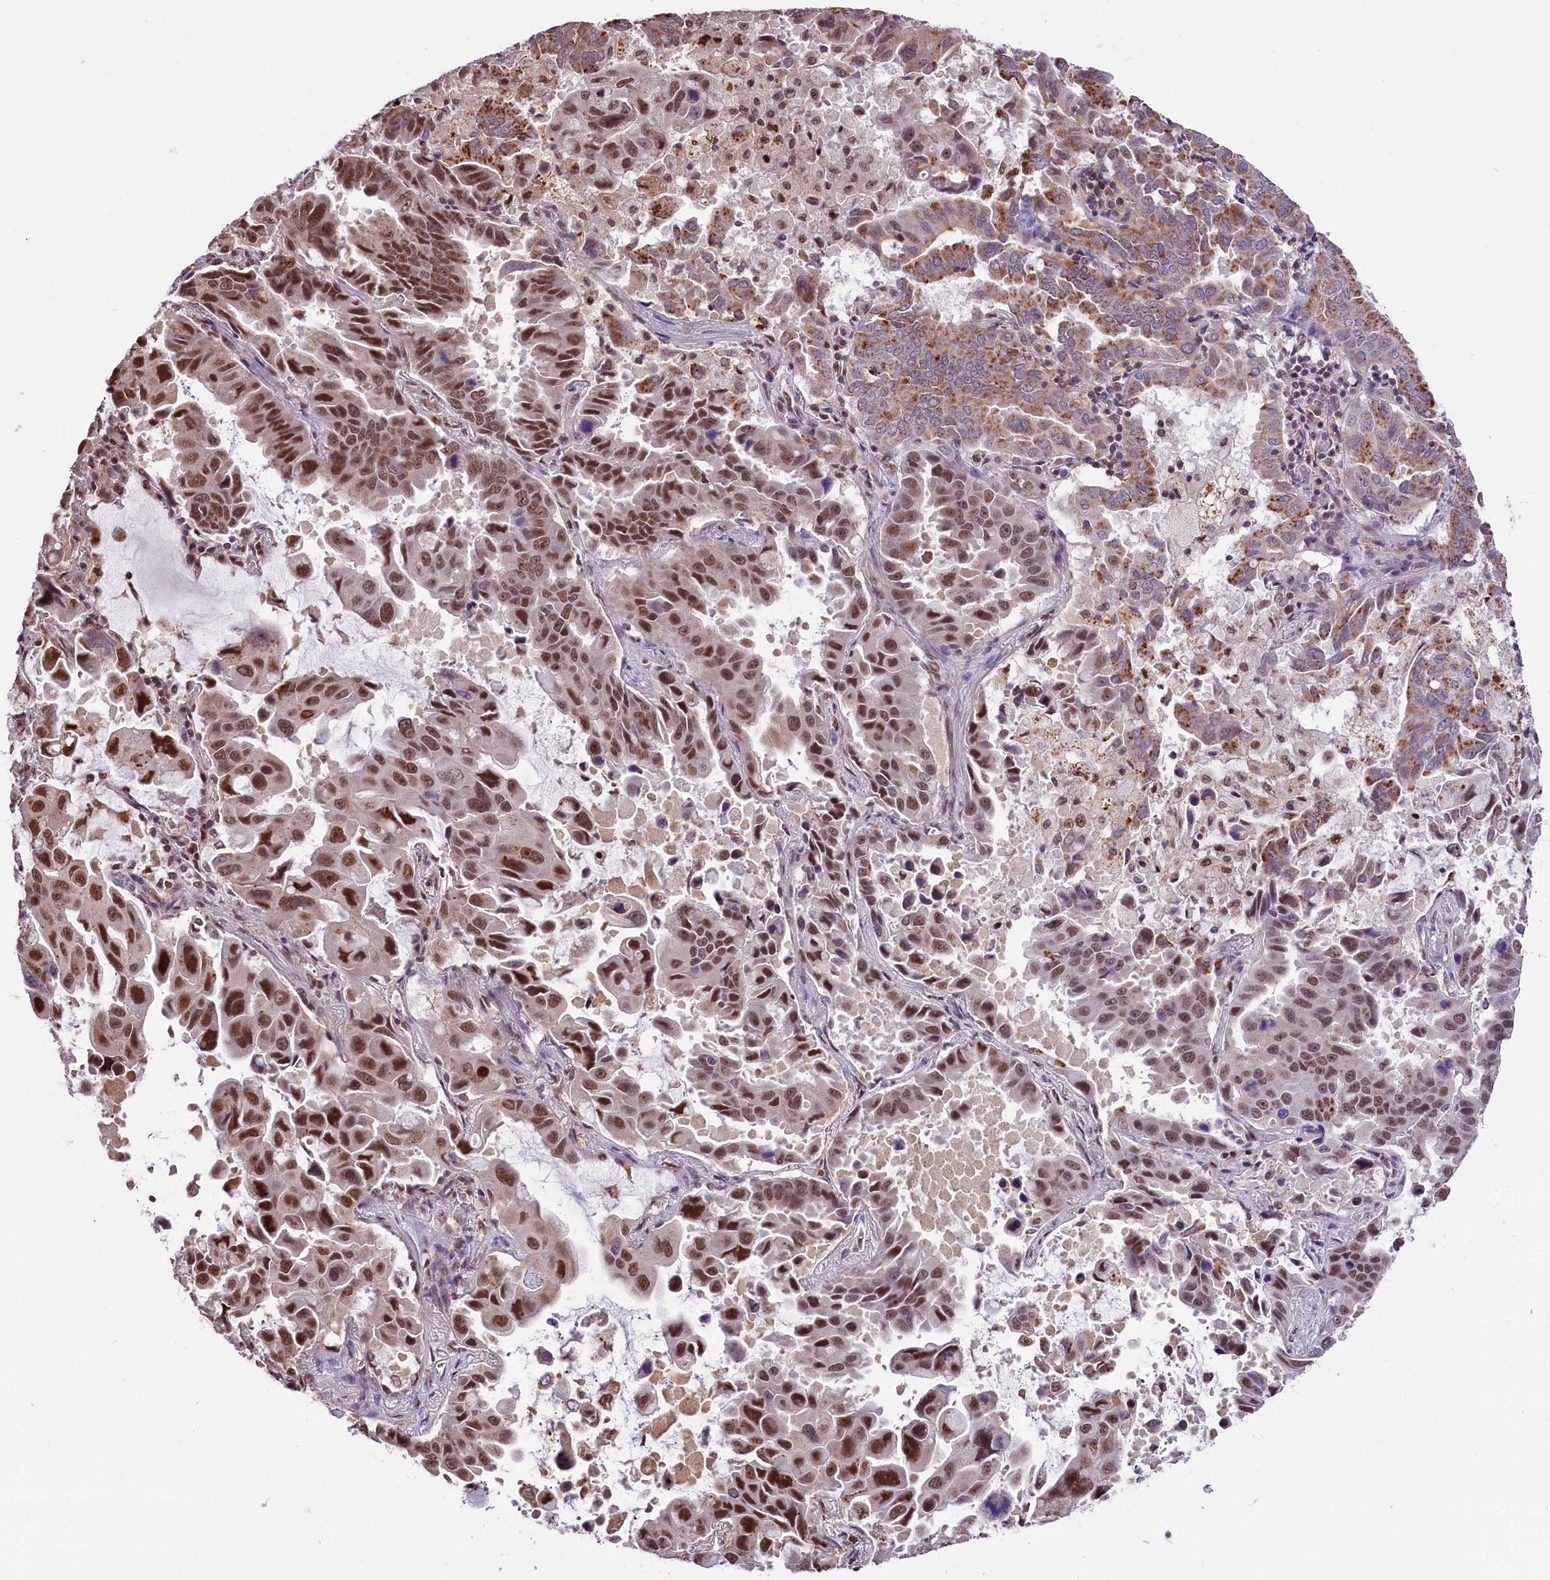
{"staining": {"intensity": "moderate", "quantity": ">75%", "location": "cytoplasmic/membranous,nuclear"}, "tissue": "lung cancer", "cell_type": "Tumor cells", "image_type": "cancer", "snomed": [{"axis": "morphology", "description": "Adenocarcinoma, NOS"}, {"axis": "topography", "description": "Lung"}], "caption": "Human lung cancer (adenocarcinoma) stained with a protein marker exhibits moderate staining in tumor cells.", "gene": "MRPL54", "patient": {"sex": "male", "age": 64}}